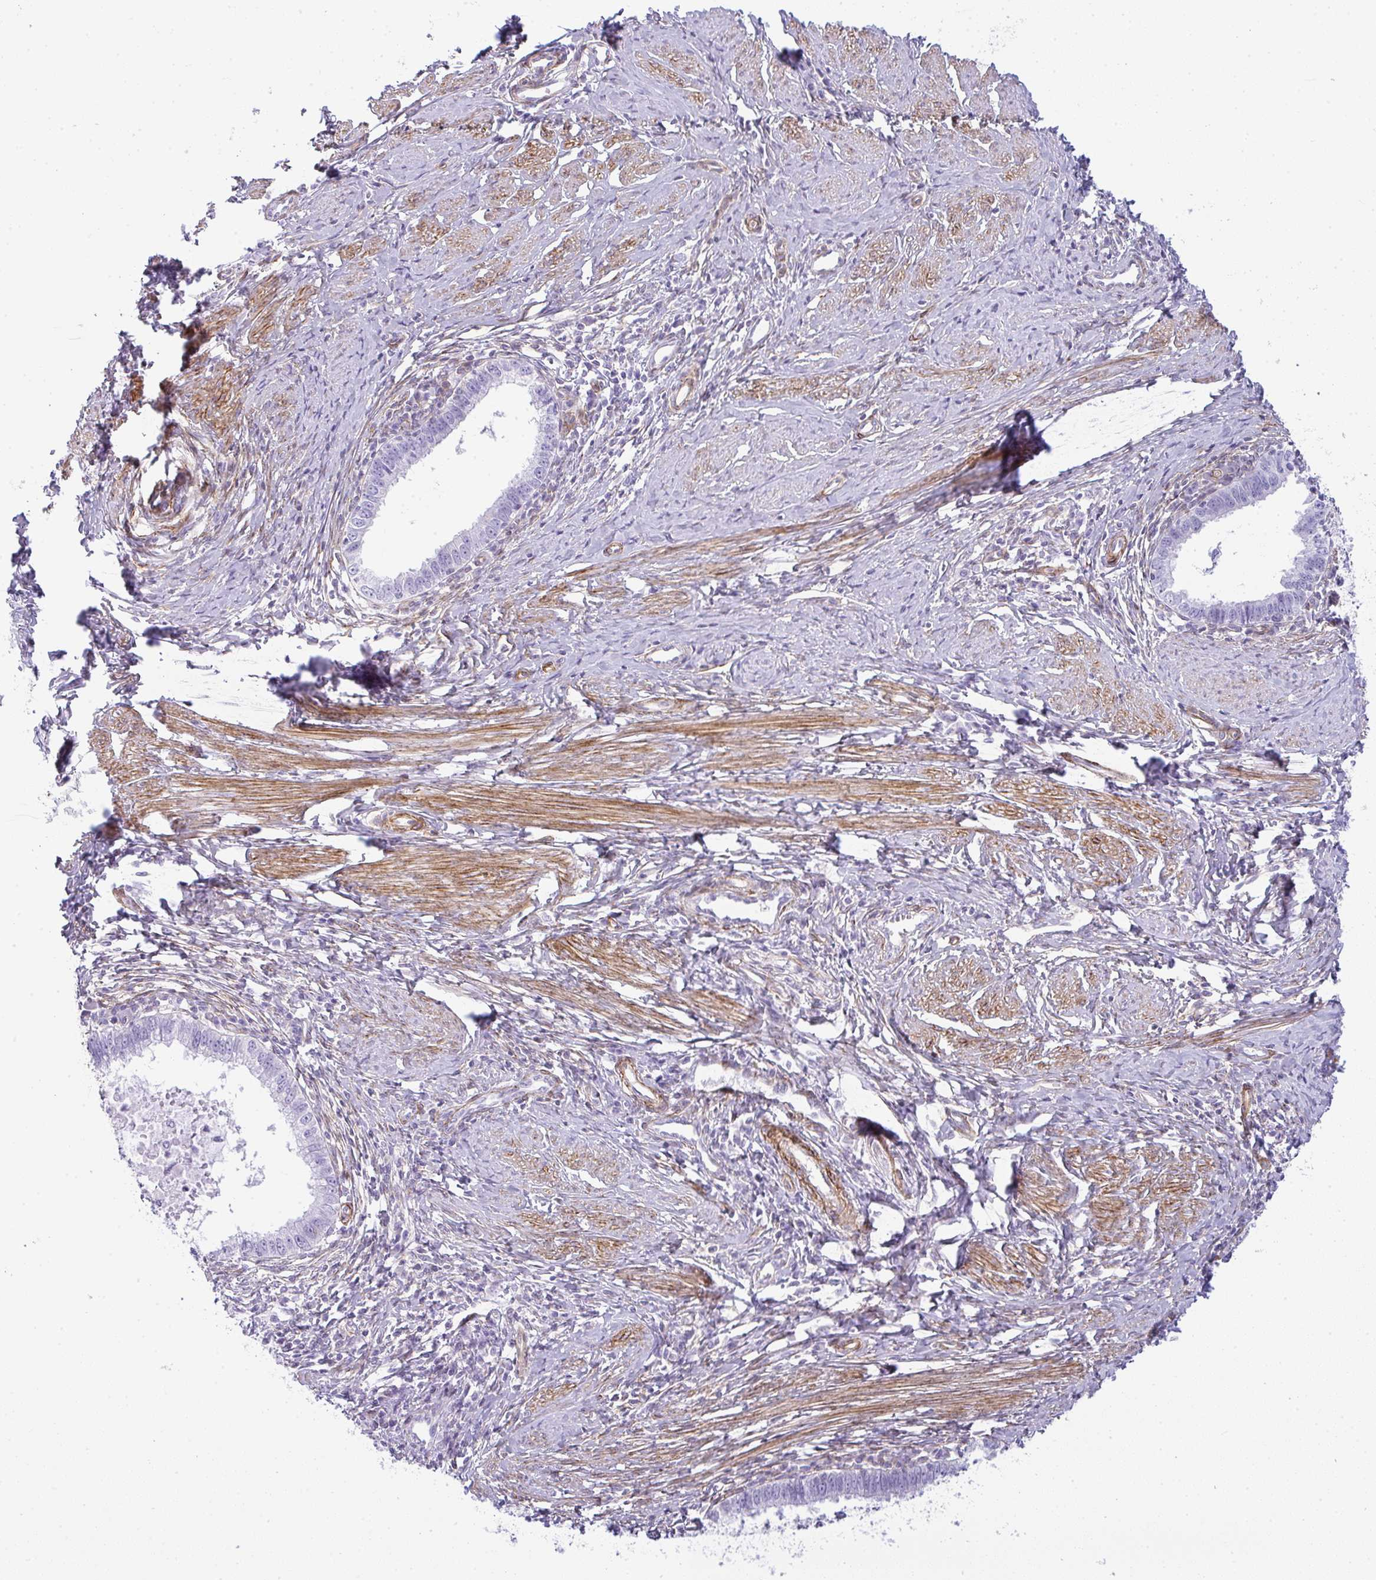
{"staining": {"intensity": "negative", "quantity": "none", "location": "none"}, "tissue": "cervical cancer", "cell_type": "Tumor cells", "image_type": "cancer", "snomed": [{"axis": "morphology", "description": "Adenocarcinoma, NOS"}, {"axis": "topography", "description": "Cervix"}], "caption": "DAB immunohistochemical staining of human cervical adenocarcinoma reveals no significant staining in tumor cells.", "gene": "CDRT15", "patient": {"sex": "female", "age": 36}}